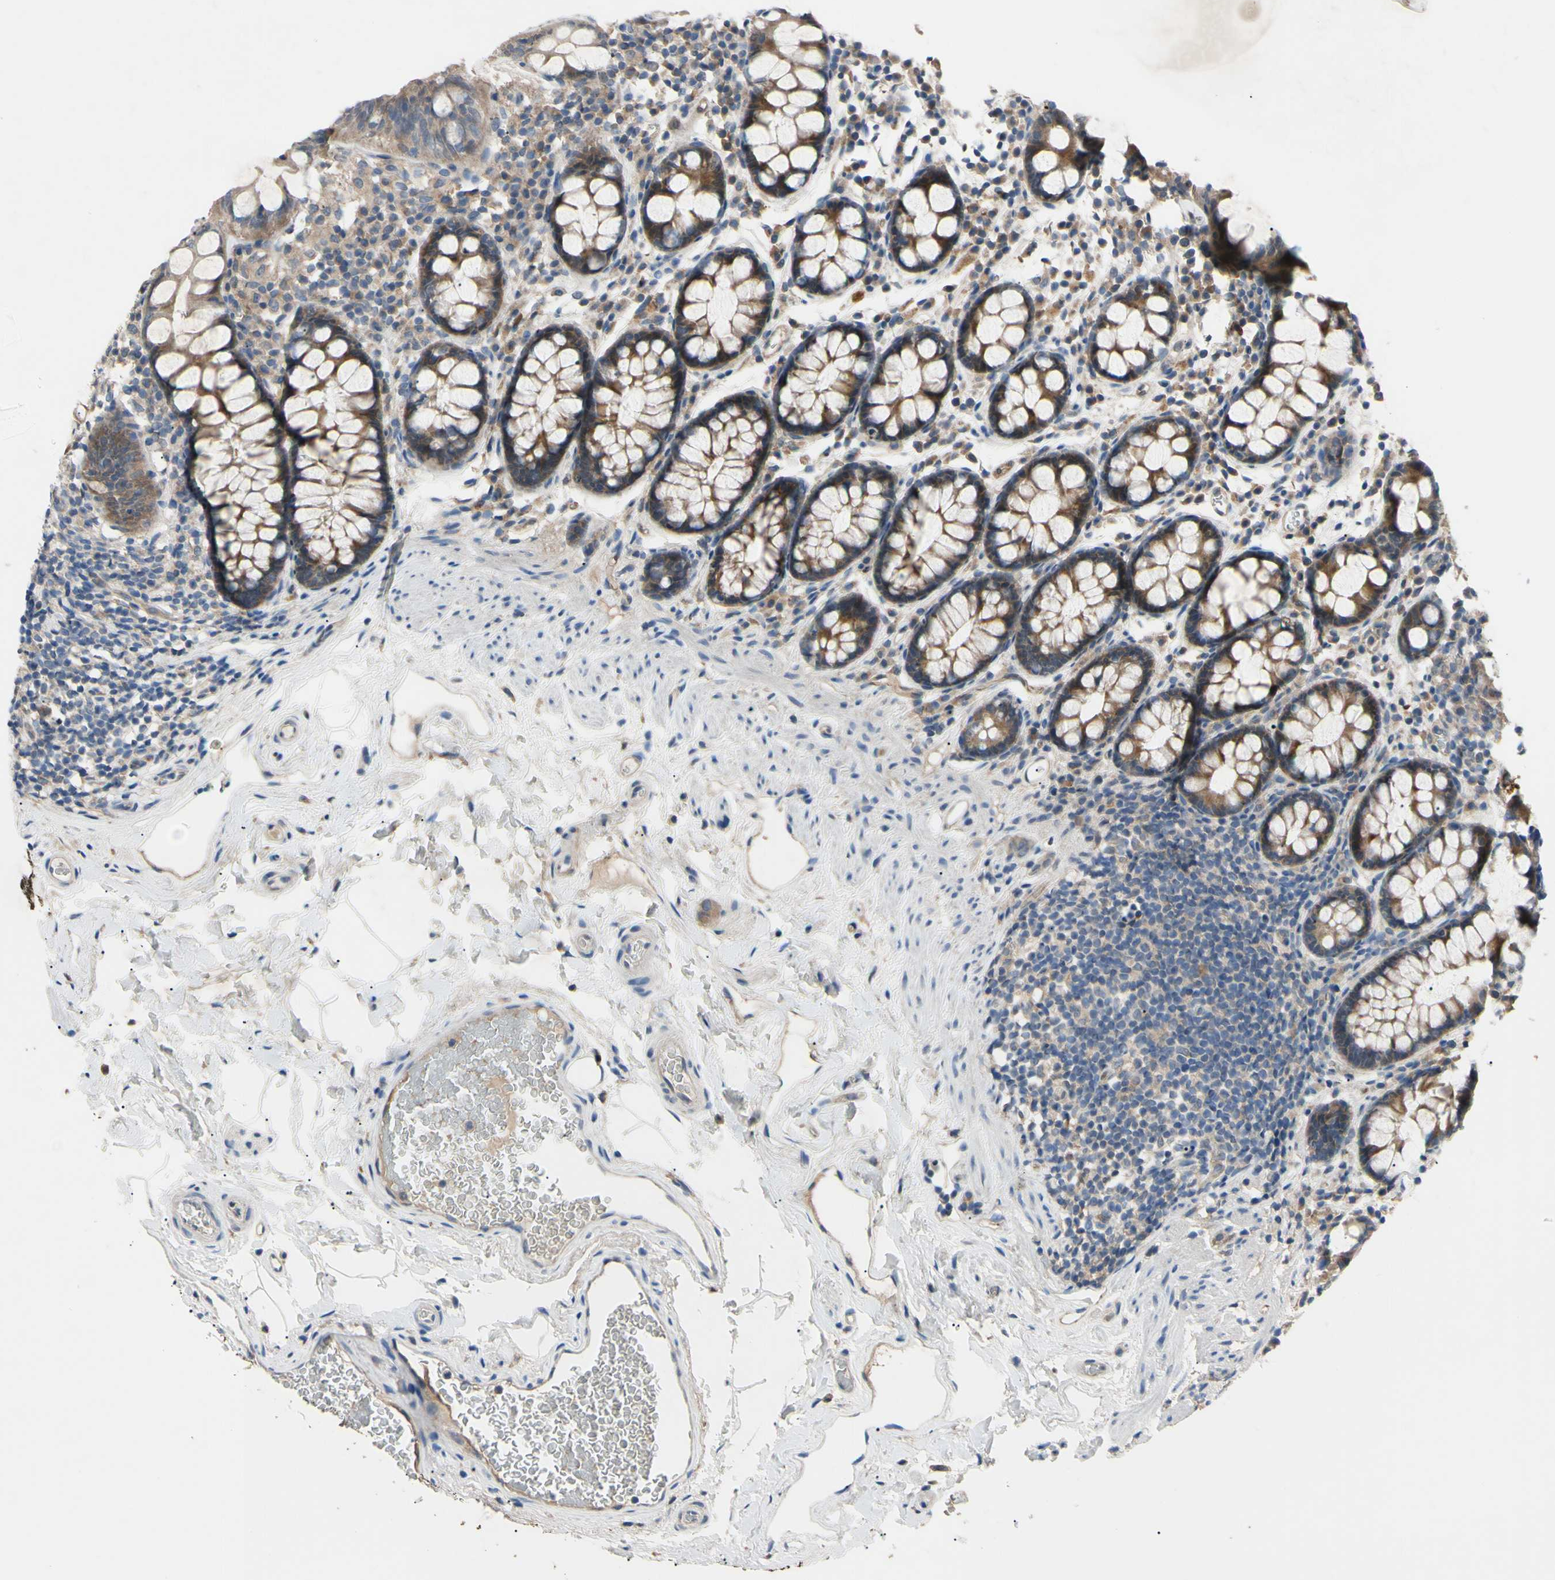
{"staining": {"intensity": "weak", "quantity": "25%-75%", "location": "cytoplasmic/membranous"}, "tissue": "colon", "cell_type": "Endothelial cells", "image_type": "normal", "snomed": [{"axis": "morphology", "description": "Normal tissue, NOS"}, {"axis": "topography", "description": "Colon"}], "caption": "About 25%-75% of endothelial cells in benign human colon exhibit weak cytoplasmic/membranous protein expression as visualized by brown immunohistochemical staining.", "gene": "HILPDA", "patient": {"sex": "female", "age": 80}}